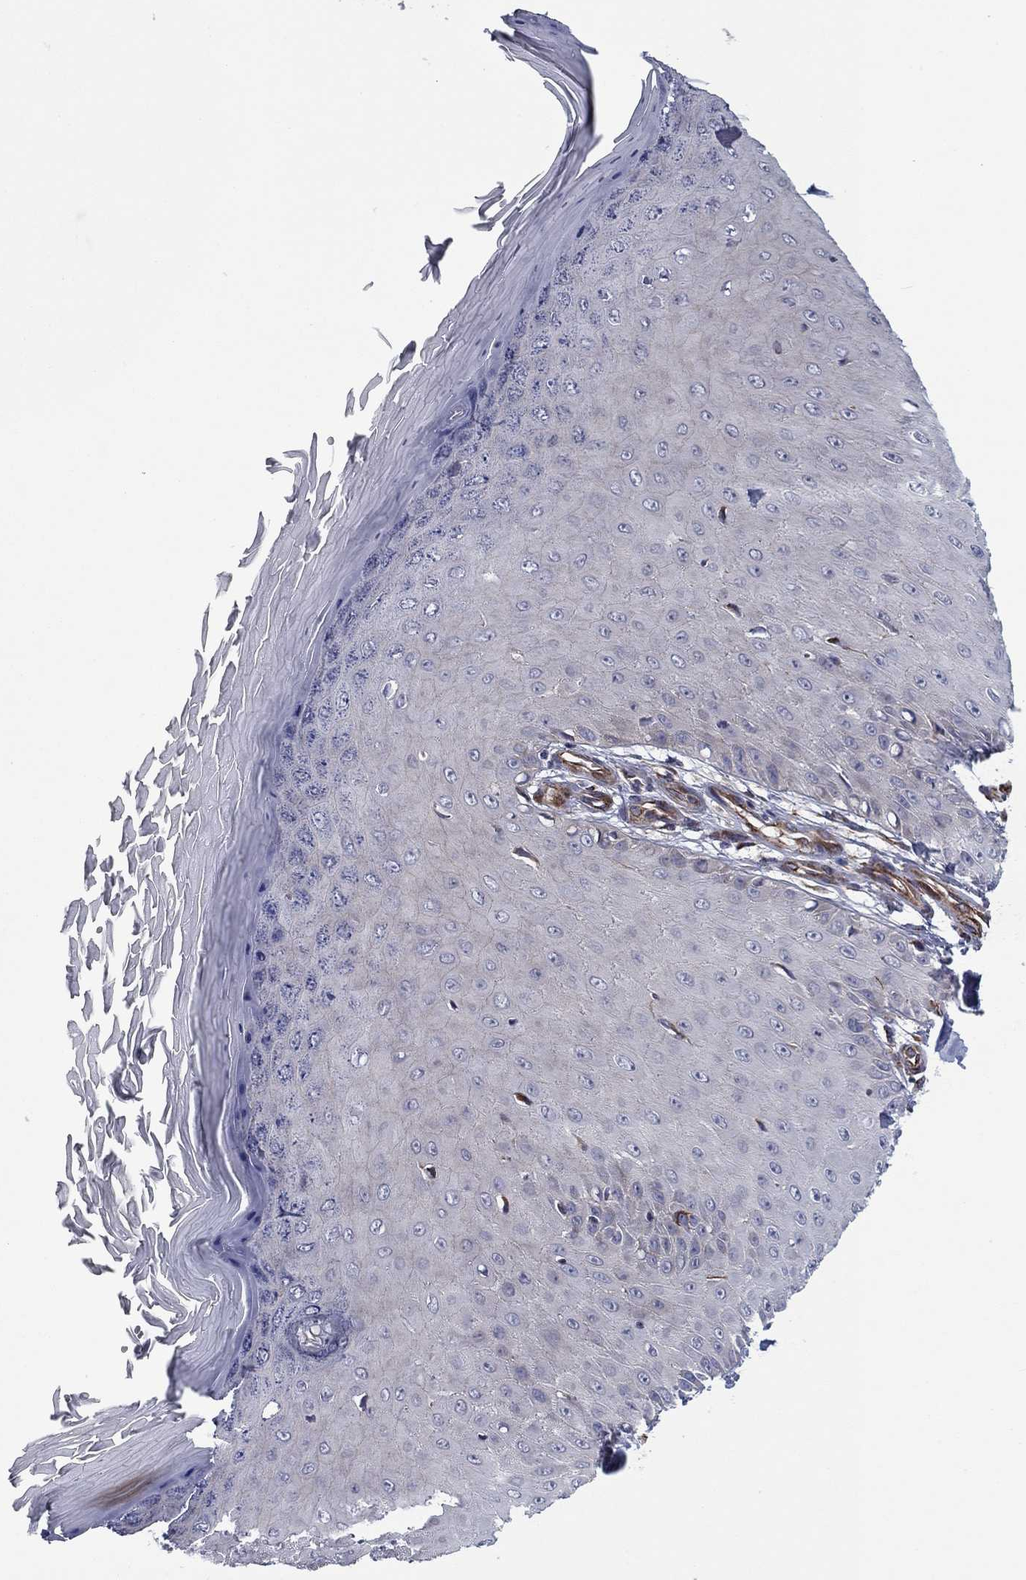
{"staining": {"intensity": "negative", "quantity": "none", "location": "none"}, "tissue": "skin cancer", "cell_type": "Tumor cells", "image_type": "cancer", "snomed": [{"axis": "morphology", "description": "Inflammation, NOS"}, {"axis": "morphology", "description": "Squamous cell carcinoma, NOS"}, {"axis": "topography", "description": "Skin"}], "caption": "Tumor cells are negative for brown protein staining in skin squamous cell carcinoma.", "gene": "CLSTN1", "patient": {"sex": "male", "age": 70}}